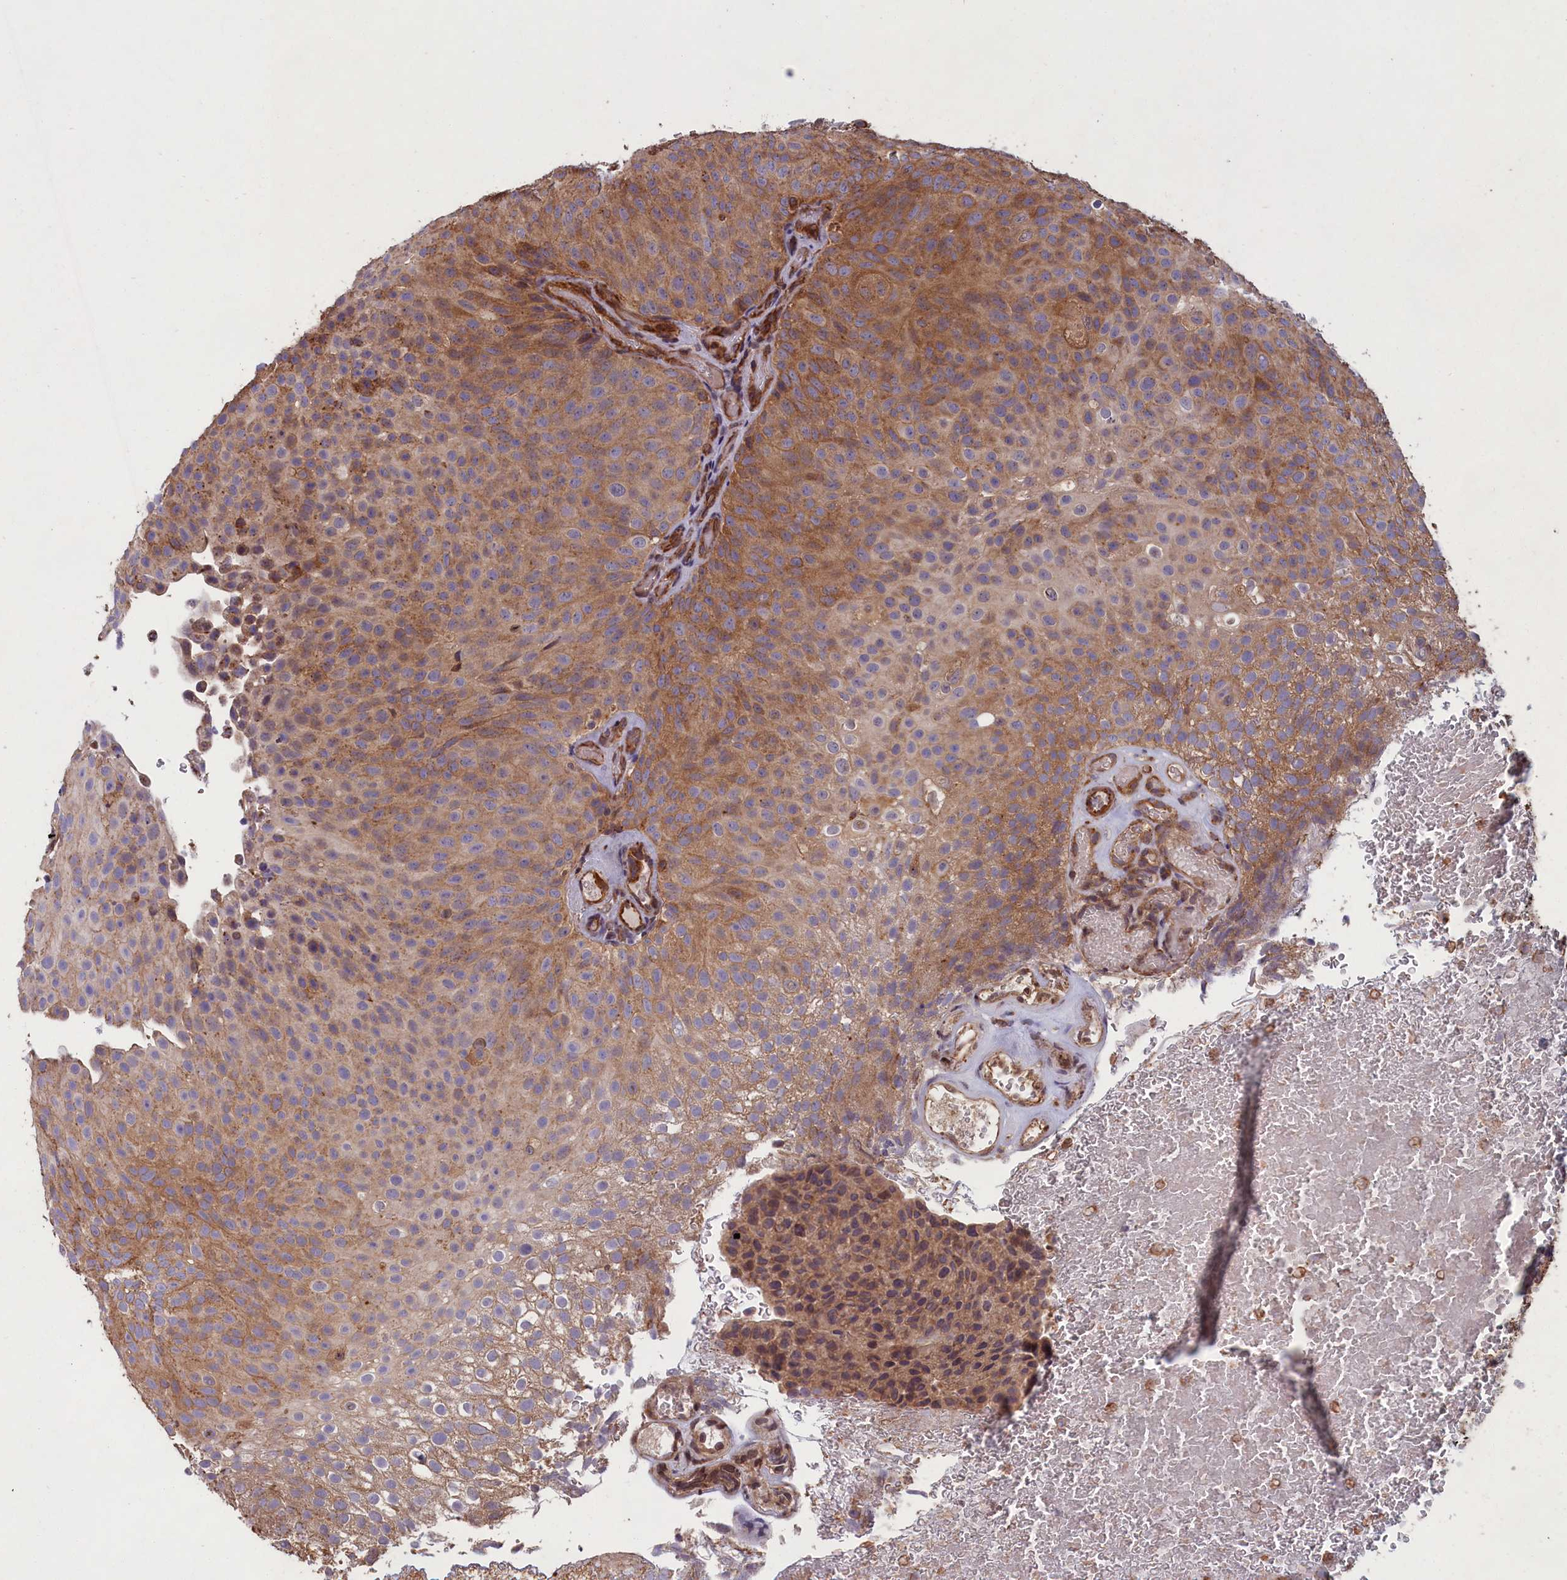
{"staining": {"intensity": "moderate", "quantity": "25%-75%", "location": "cytoplasmic/membranous"}, "tissue": "urothelial cancer", "cell_type": "Tumor cells", "image_type": "cancer", "snomed": [{"axis": "morphology", "description": "Urothelial carcinoma, Low grade"}, {"axis": "topography", "description": "Urinary bladder"}], "caption": "The immunohistochemical stain labels moderate cytoplasmic/membranous positivity in tumor cells of low-grade urothelial carcinoma tissue.", "gene": "CCDC124", "patient": {"sex": "male", "age": 78}}